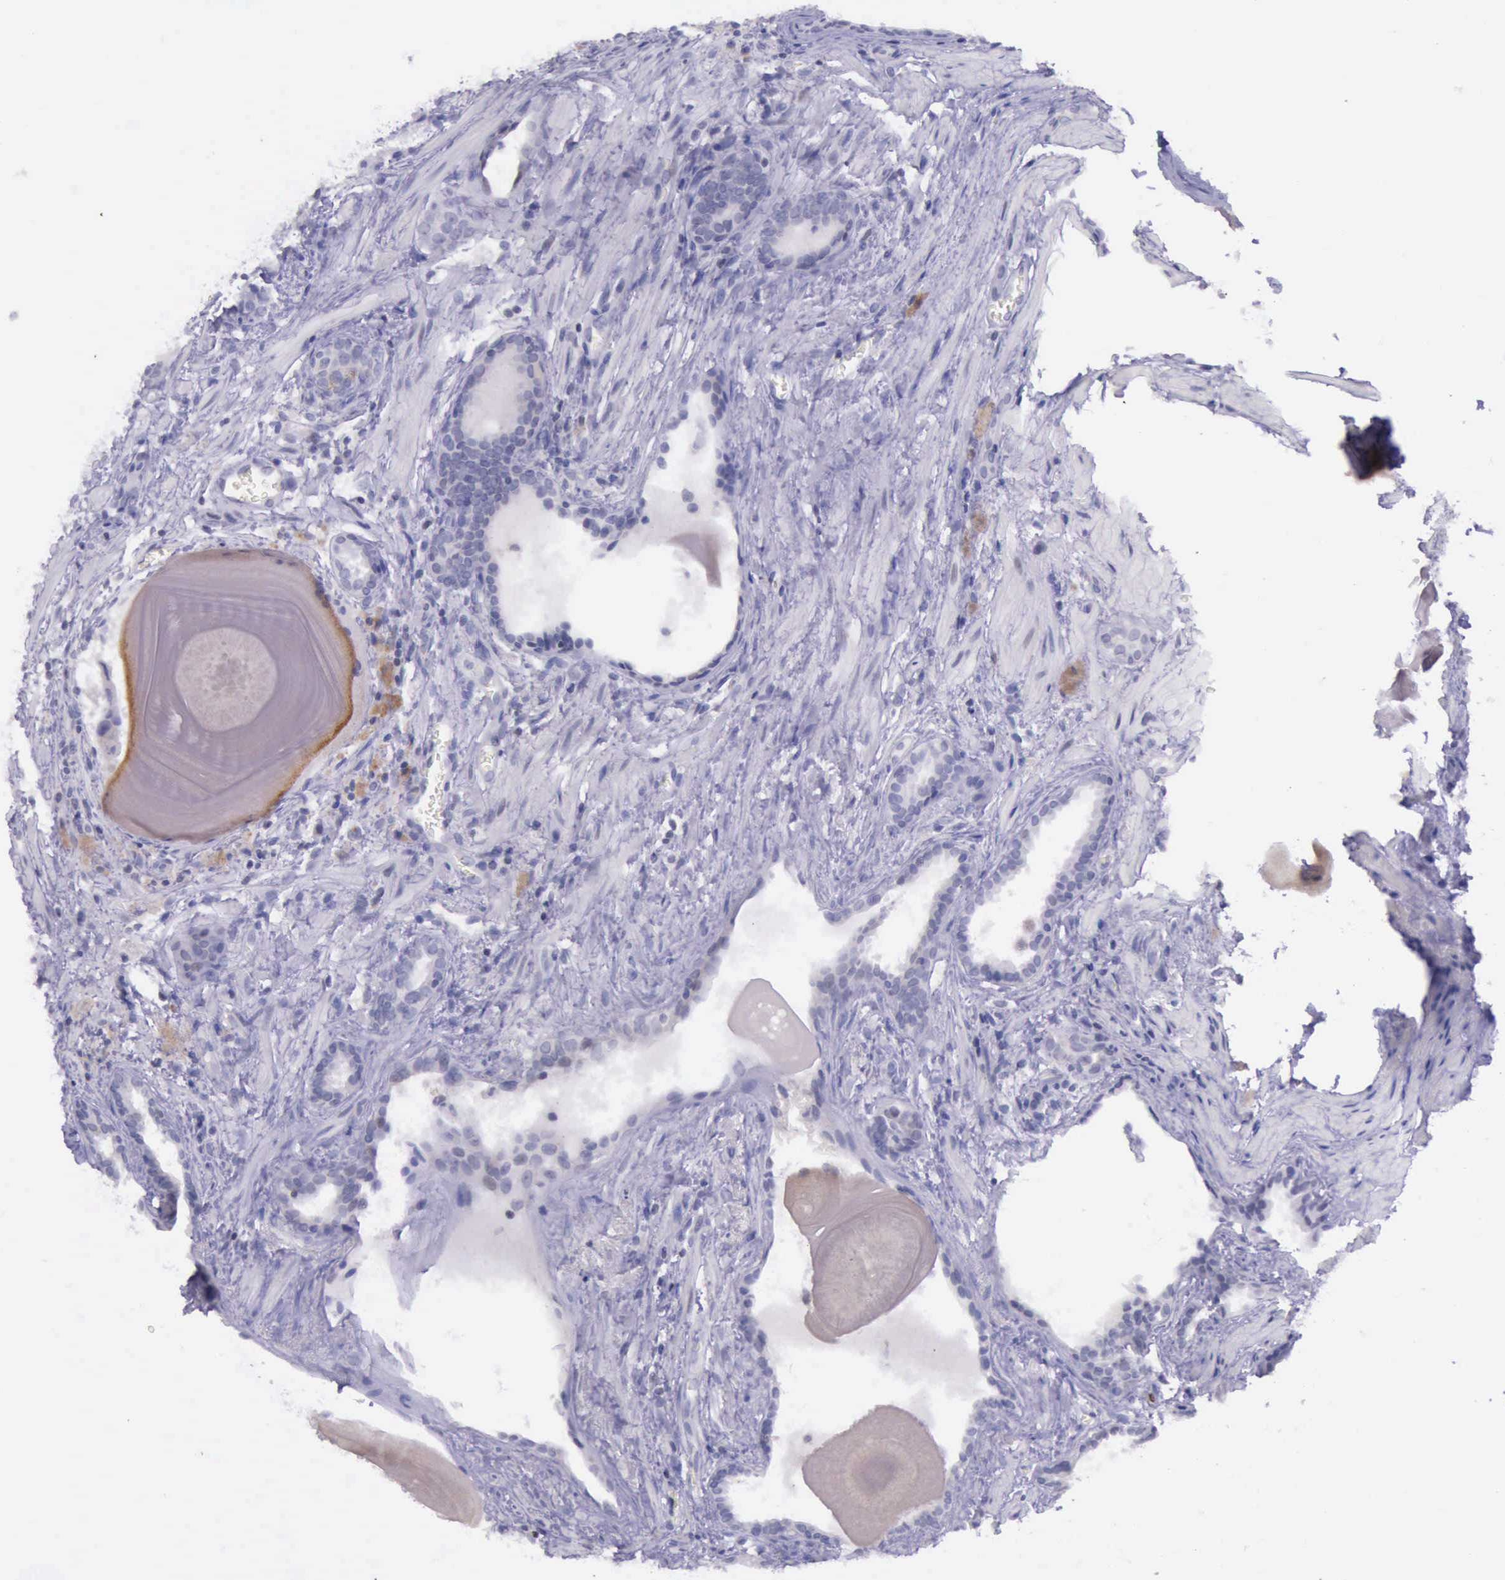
{"staining": {"intensity": "strong", "quantity": "<25%", "location": "nuclear"}, "tissue": "prostate cancer", "cell_type": "Tumor cells", "image_type": "cancer", "snomed": [{"axis": "morphology", "description": "Adenocarcinoma, Medium grade"}, {"axis": "topography", "description": "Prostate"}], "caption": "Protein staining of prostate cancer tissue shows strong nuclear positivity in approximately <25% of tumor cells.", "gene": "PARP1", "patient": {"sex": "male", "age": 64}}